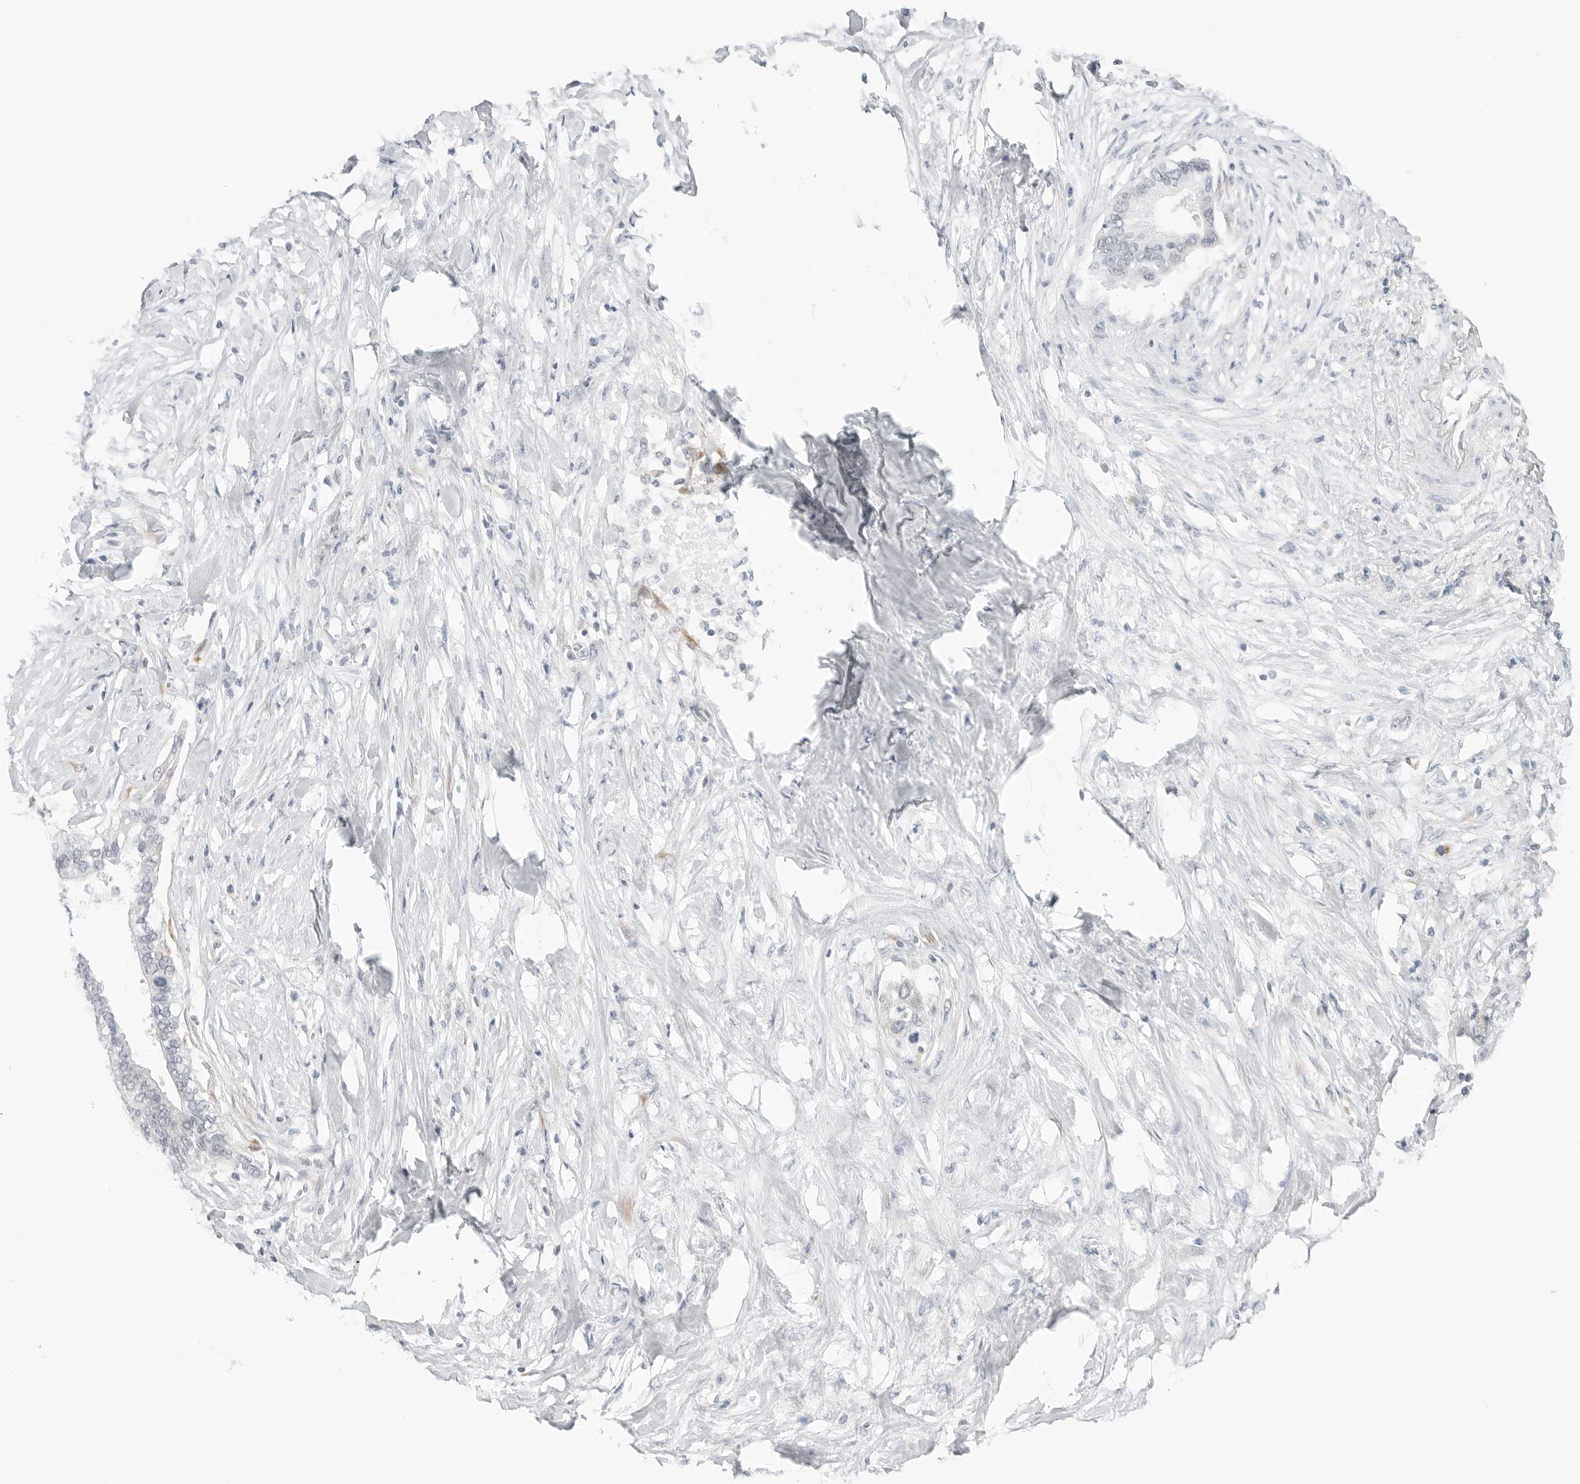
{"staining": {"intensity": "negative", "quantity": "none", "location": "none"}, "tissue": "pancreatic cancer", "cell_type": "Tumor cells", "image_type": "cancer", "snomed": [{"axis": "morphology", "description": "Normal tissue, NOS"}, {"axis": "morphology", "description": "Adenocarcinoma, NOS"}, {"axis": "topography", "description": "Pancreas"}, {"axis": "topography", "description": "Peripheral nerve tissue"}], "caption": "High power microscopy micrograph of an immunohistochemistry (IHC) micrograph of pancreatic cancer, revealing no significant expression in tumor cells.", "gene": "TSEN2", "patient": {"sex": "male", "age": 59}}